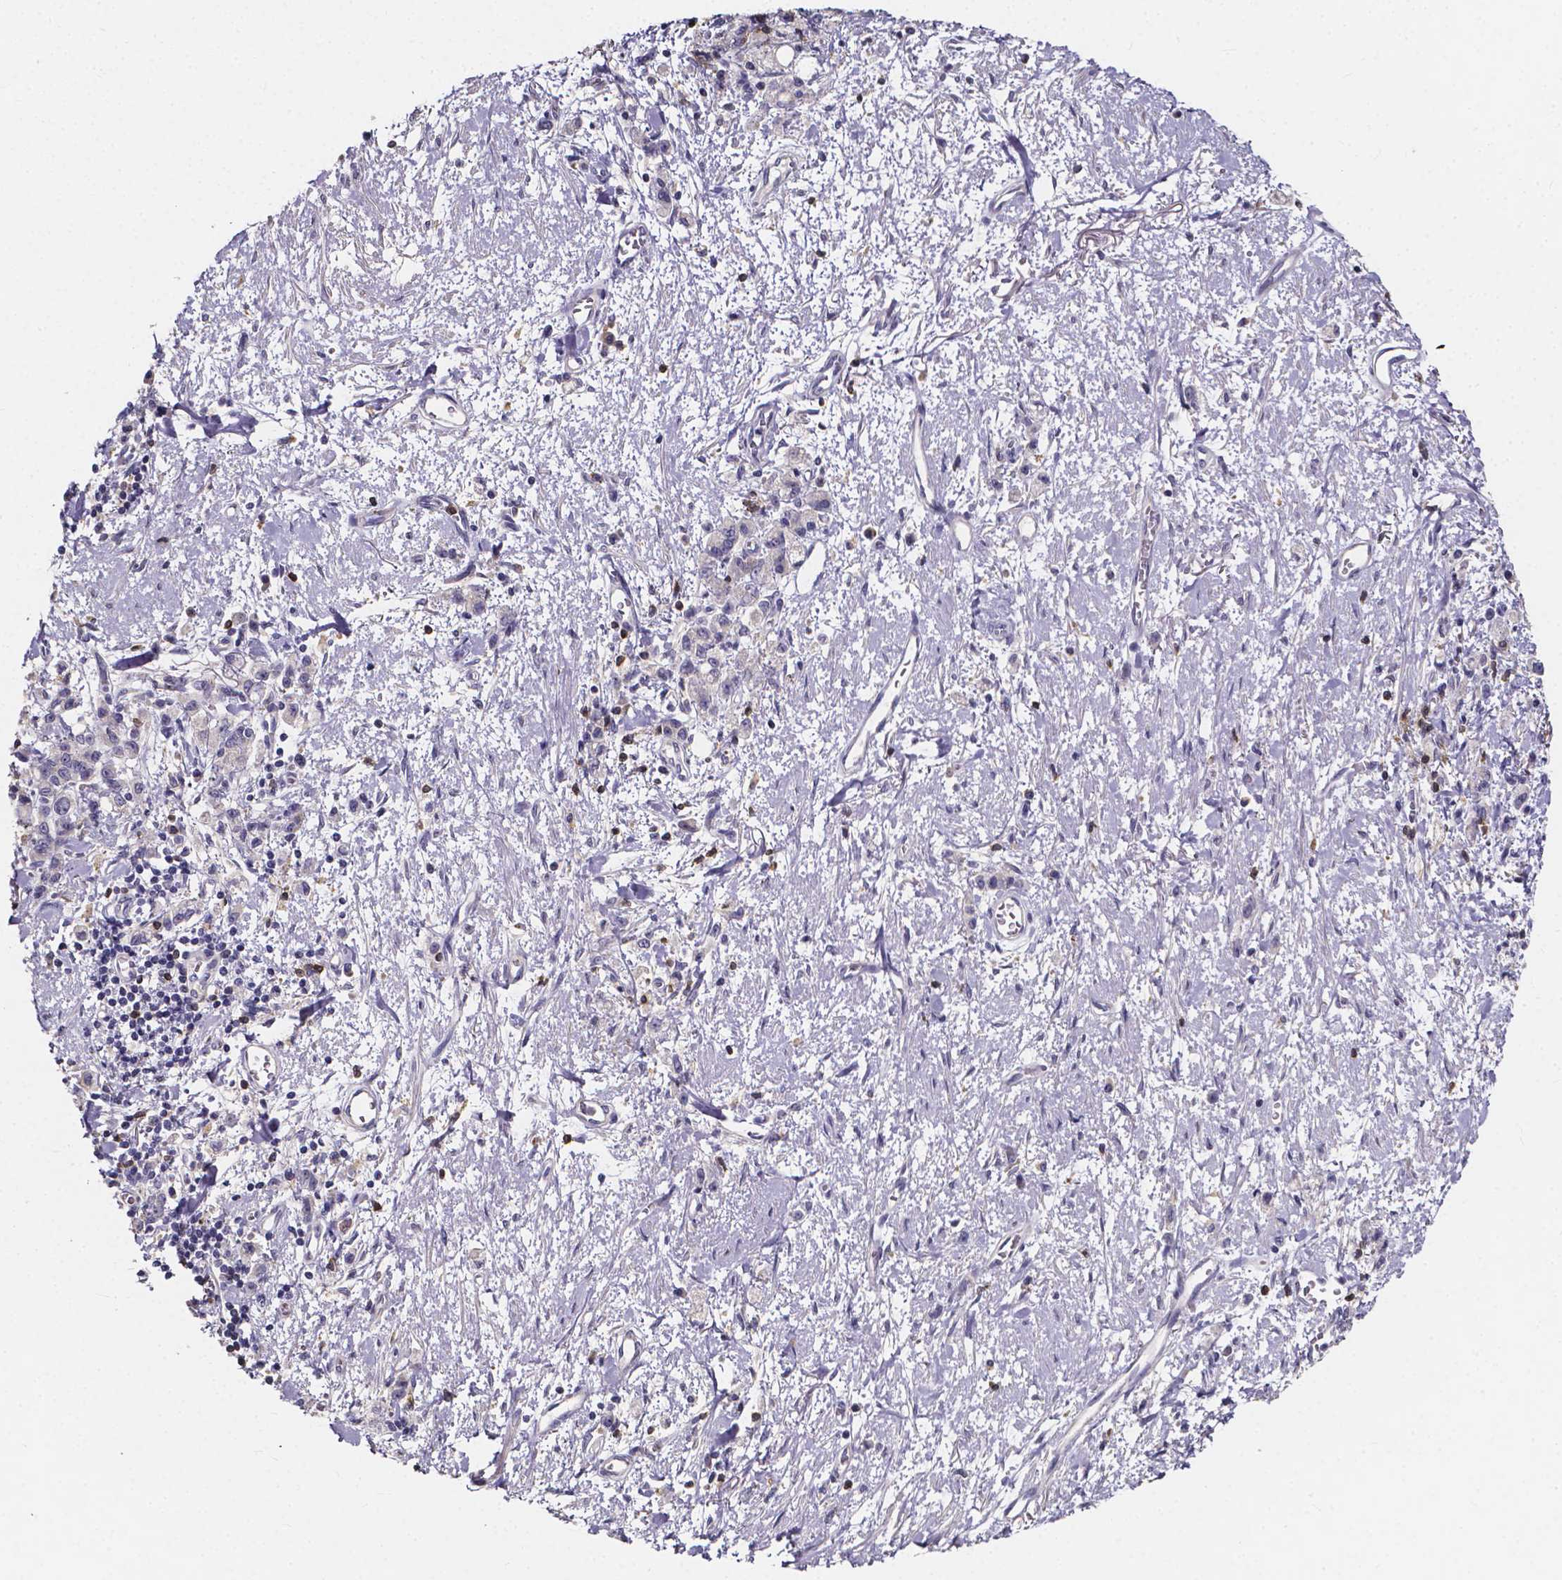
{"staining": {"intensity": "negative", "quantity": "none", "location": "none"}, "tissue": "stomach cancer", "cell_type": "Tumor cells", "image_type": "cancer", "snomed": [{"axis": "morphology", "description": "Adenocarcinoma, NOS"}, {"axis": "topography", "description": "Stomach"}], "caption": "High magnification brightfield microscopy of stomach cancer (adenocarcinoma) stained with DAB (brown) and counterstained with hematoxylin (blue): tumor cells show no significant positivity.", "gene": "THEMIS", "patient": {"sex": "male", "age": 77}}